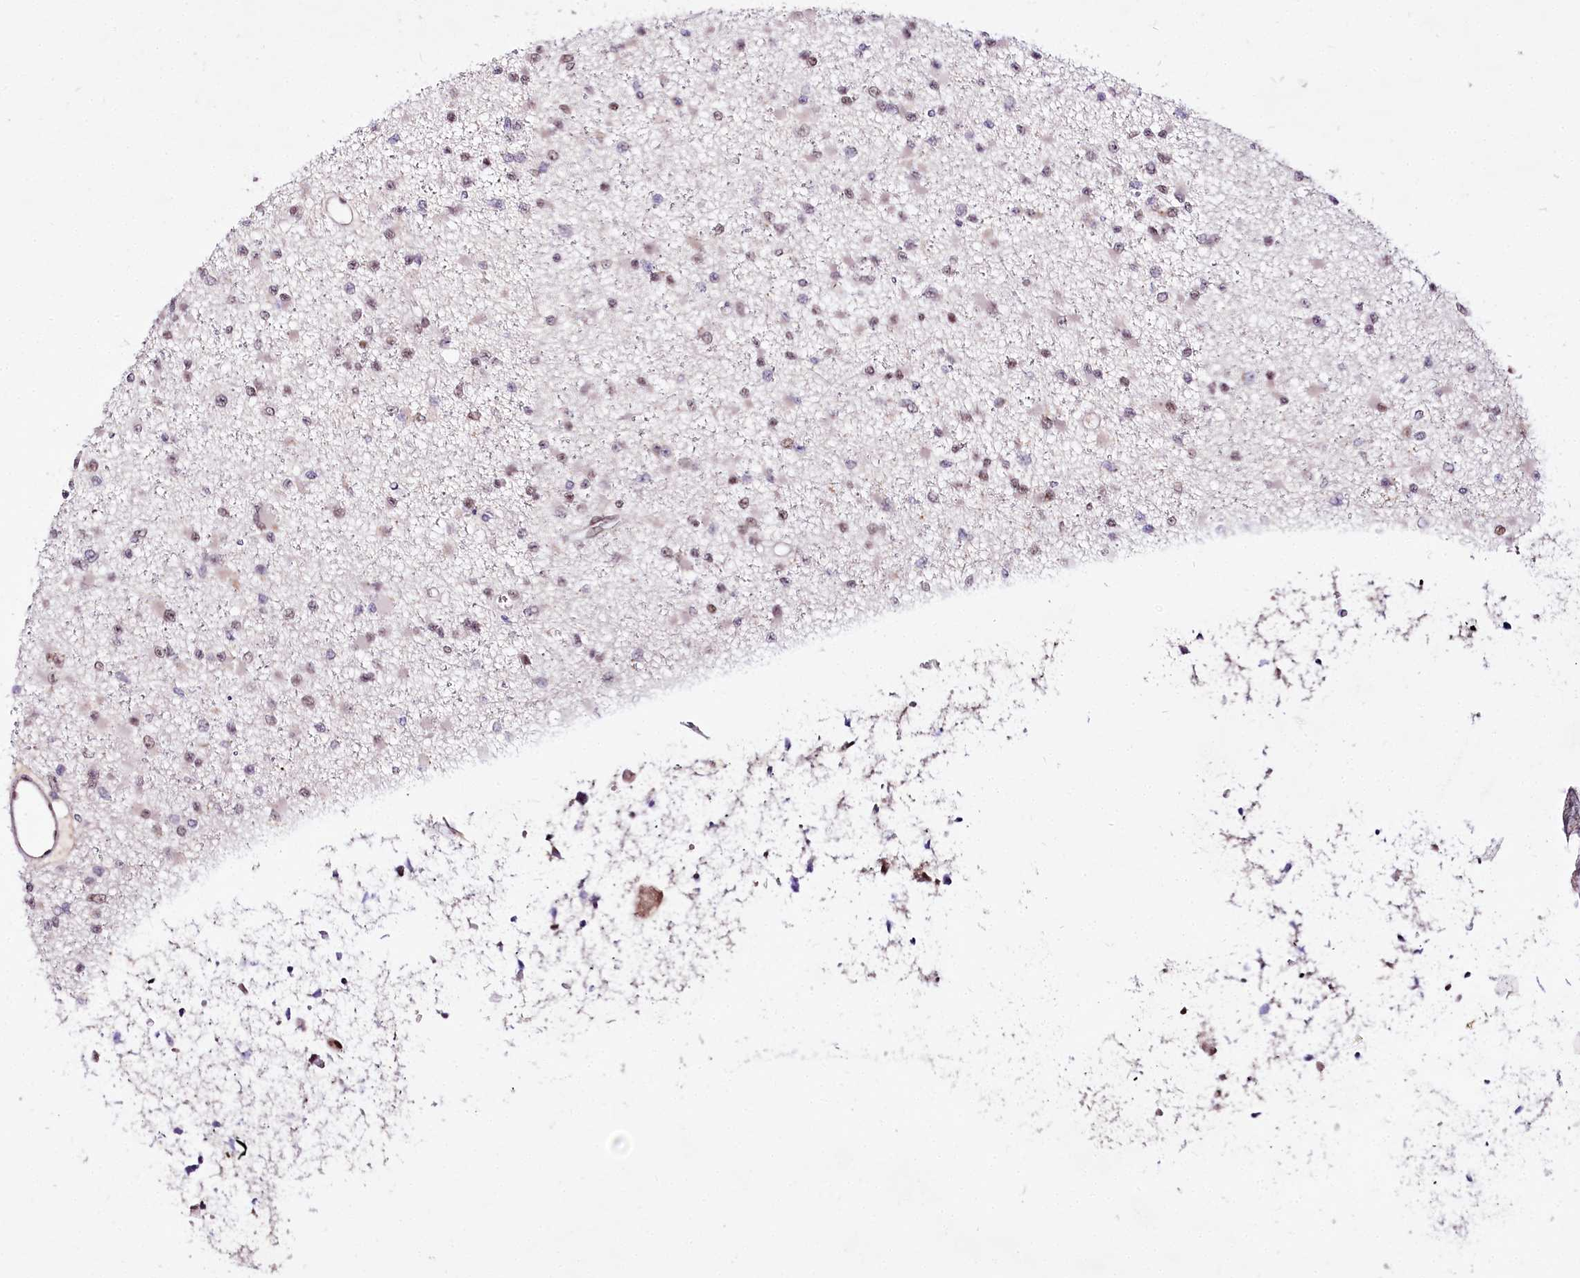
{"staining": {"intensity": "weak", "quantity": "<25%", "location": "nuclear"}, "tissue": "glioma", "cell_type": "Tumor cells", "image_type": "cancer", "snomed": [{"axis": "morphology", "description": "Glioma, malignant, Low grade"}, {"axis": "topography", "description": "Brain"}], "caption": "The IHC histopathology image has no significant positivity in tumor cells of glioma tissue.", "gene": "POLA2", "patient": {"sex": "female", "age": 22}}